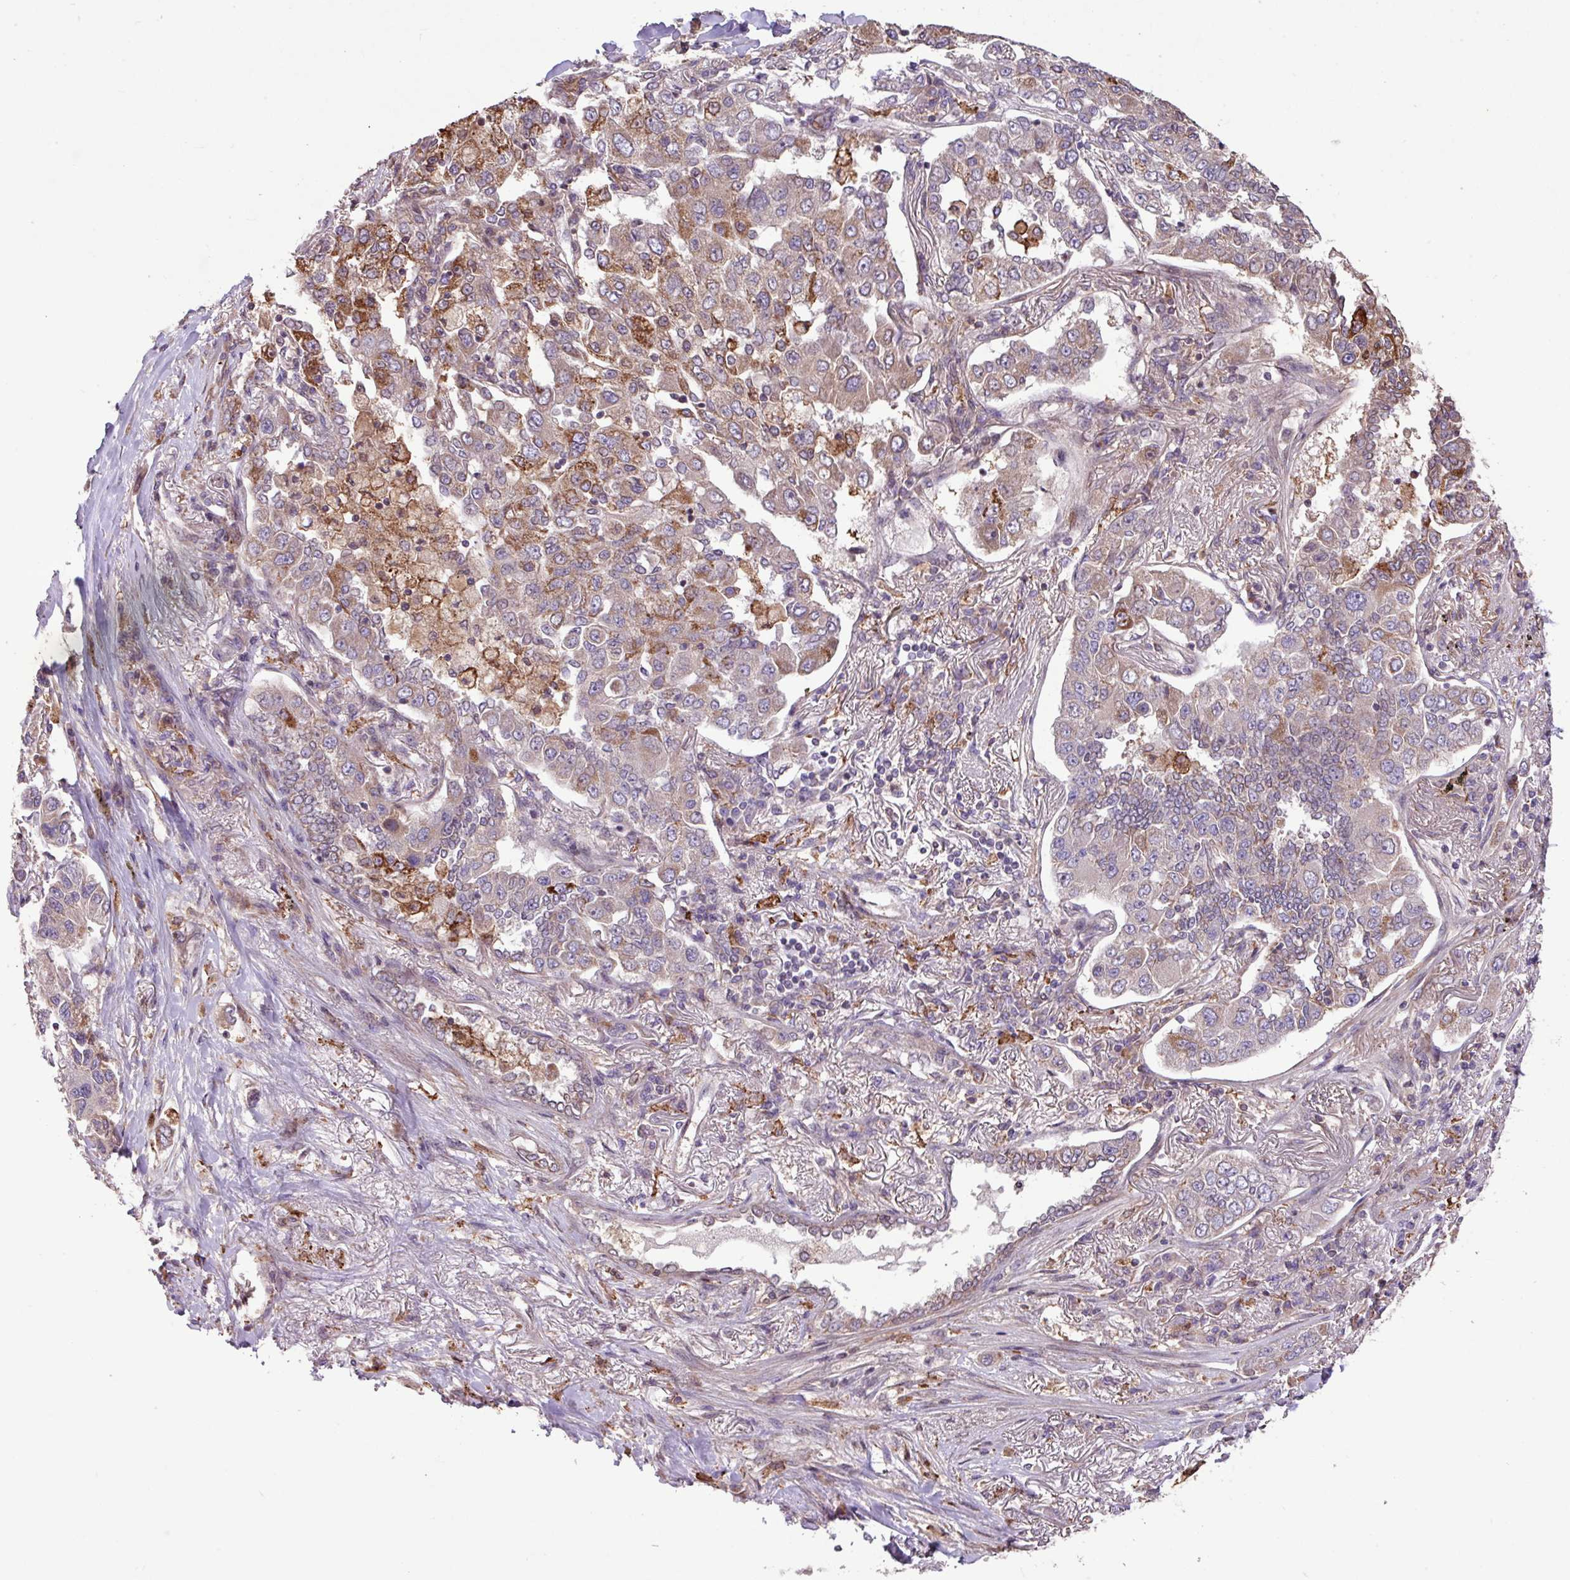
{"staining": {"intensity": "moderate", "quantity": "<25%", "location": "cytoplasmic/membranous"}, "tissue": "lung cancer", "cell_type": "Tumor cells", "image_type": "cancer", "snomed": [{"axis": "morphology", "description": "Adenocarcinoma, NOS"}, {"axis": "topography", "description": "Lung"}], "caption": "Protein staining of lung cancer tissue reveals moderate cytoplasmic/membranous positivity in about <25% of tumor cells.", "gene": "ARHGEF25", "patient": {"sex": "male", "age": 49}}